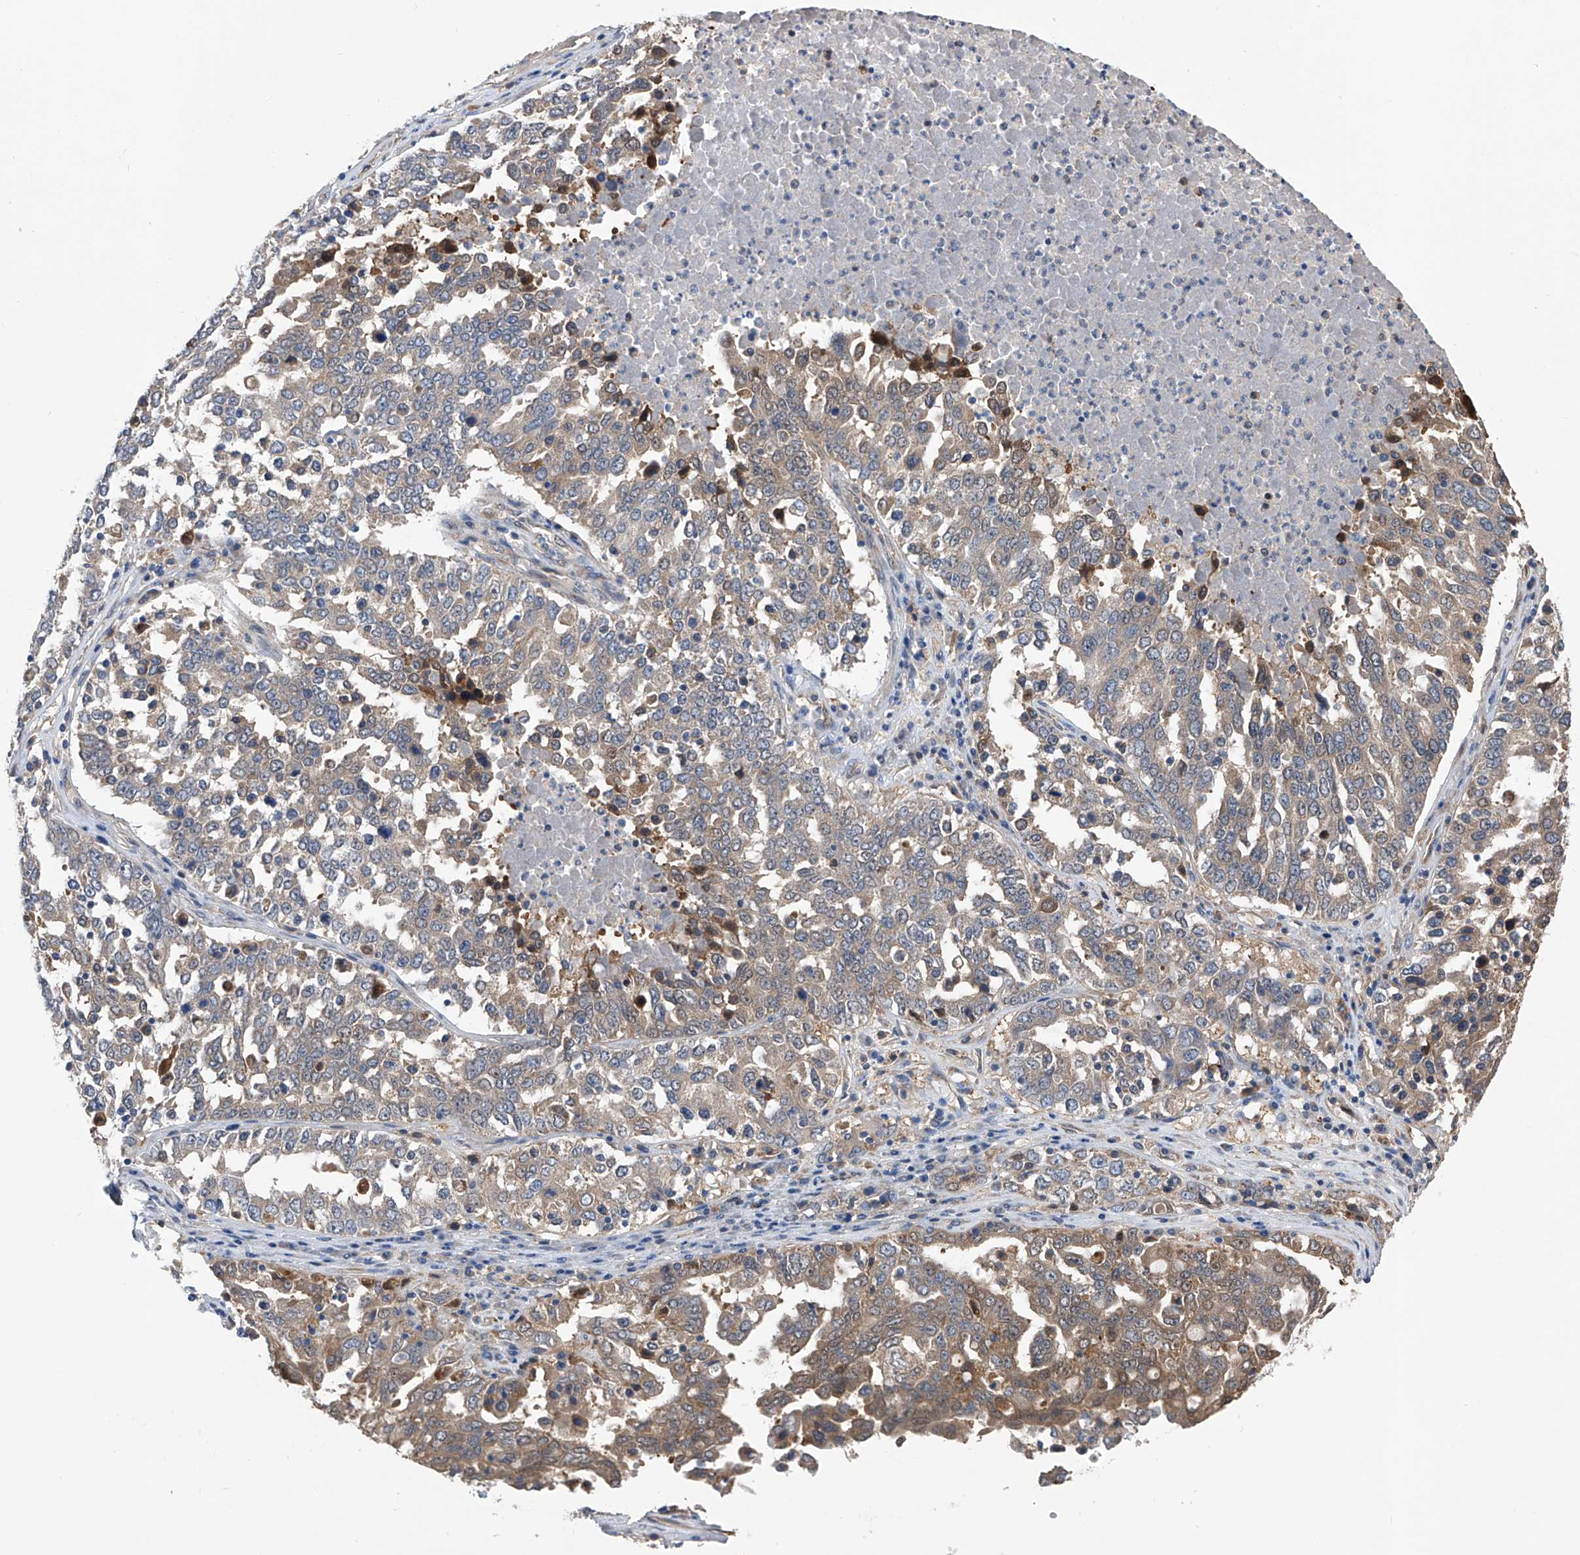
{"staining": {"intensity": "moderate", "quantity": "<25%", "location": "cytoplasmic/membranous"}, "tissue": "ovarian cancer", "cell_type": "Tumor cells", "image_type": "cancer", "snomed": [{"axis": "morphology", "description": "Carcinoma, endometroid"}, {"axis": "topography", "description": "Ovary"}], "caption": "About <25% of tumor cells in endometroid carcinoma (ovarian) show moderate cytoplasmic/membranous protein expression as visualized by brown immunohistochemical staining.", "gene": "SPATA20", "patient": {"sex": "female", "age": 62}}